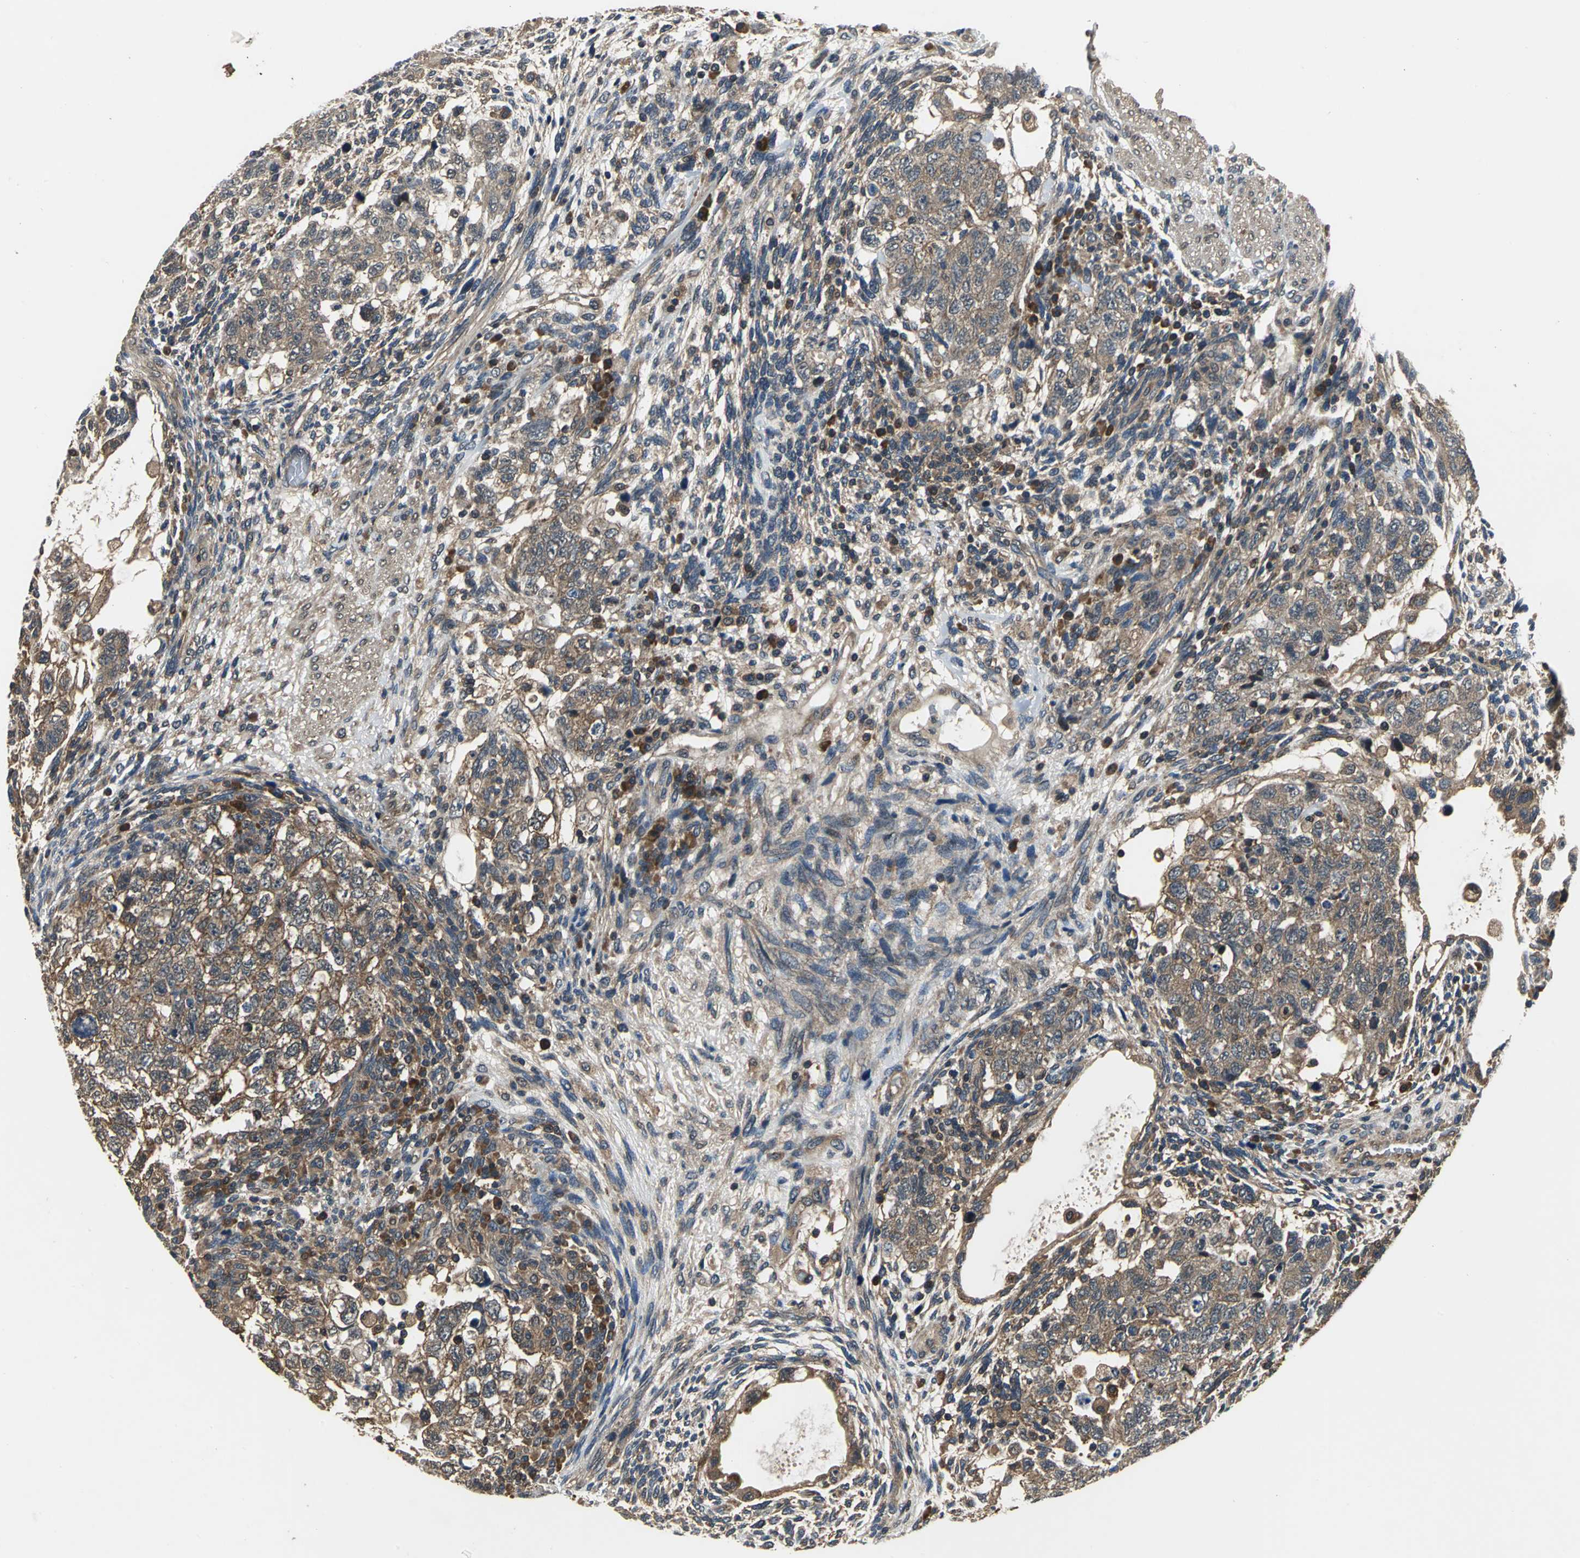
{"staining": {"intensity": "moderate", "quantity": ">75%", "location": "cytoplasmic/membranous"}, "tissue": "testis cancer", "cell_type": "Tumor cells", "image_type": "cancer", "snomed": [{"axis": "morphology", "description": "Normal tissue, NOS"}, {"axis": "morphology", "description": "Carcinoma, Embryonal, NOS"}, {"axis": "topography", "description": "Testis"}], "caption": "Testis embryonal carcinoma was stained to show a protein in brown. There is medium levels of moderate cytoplasmic/membranous positivity in about >75% of tumor cells.", "gene": "EIF2B2", "patient": {"sex": "male", "age": 36}}